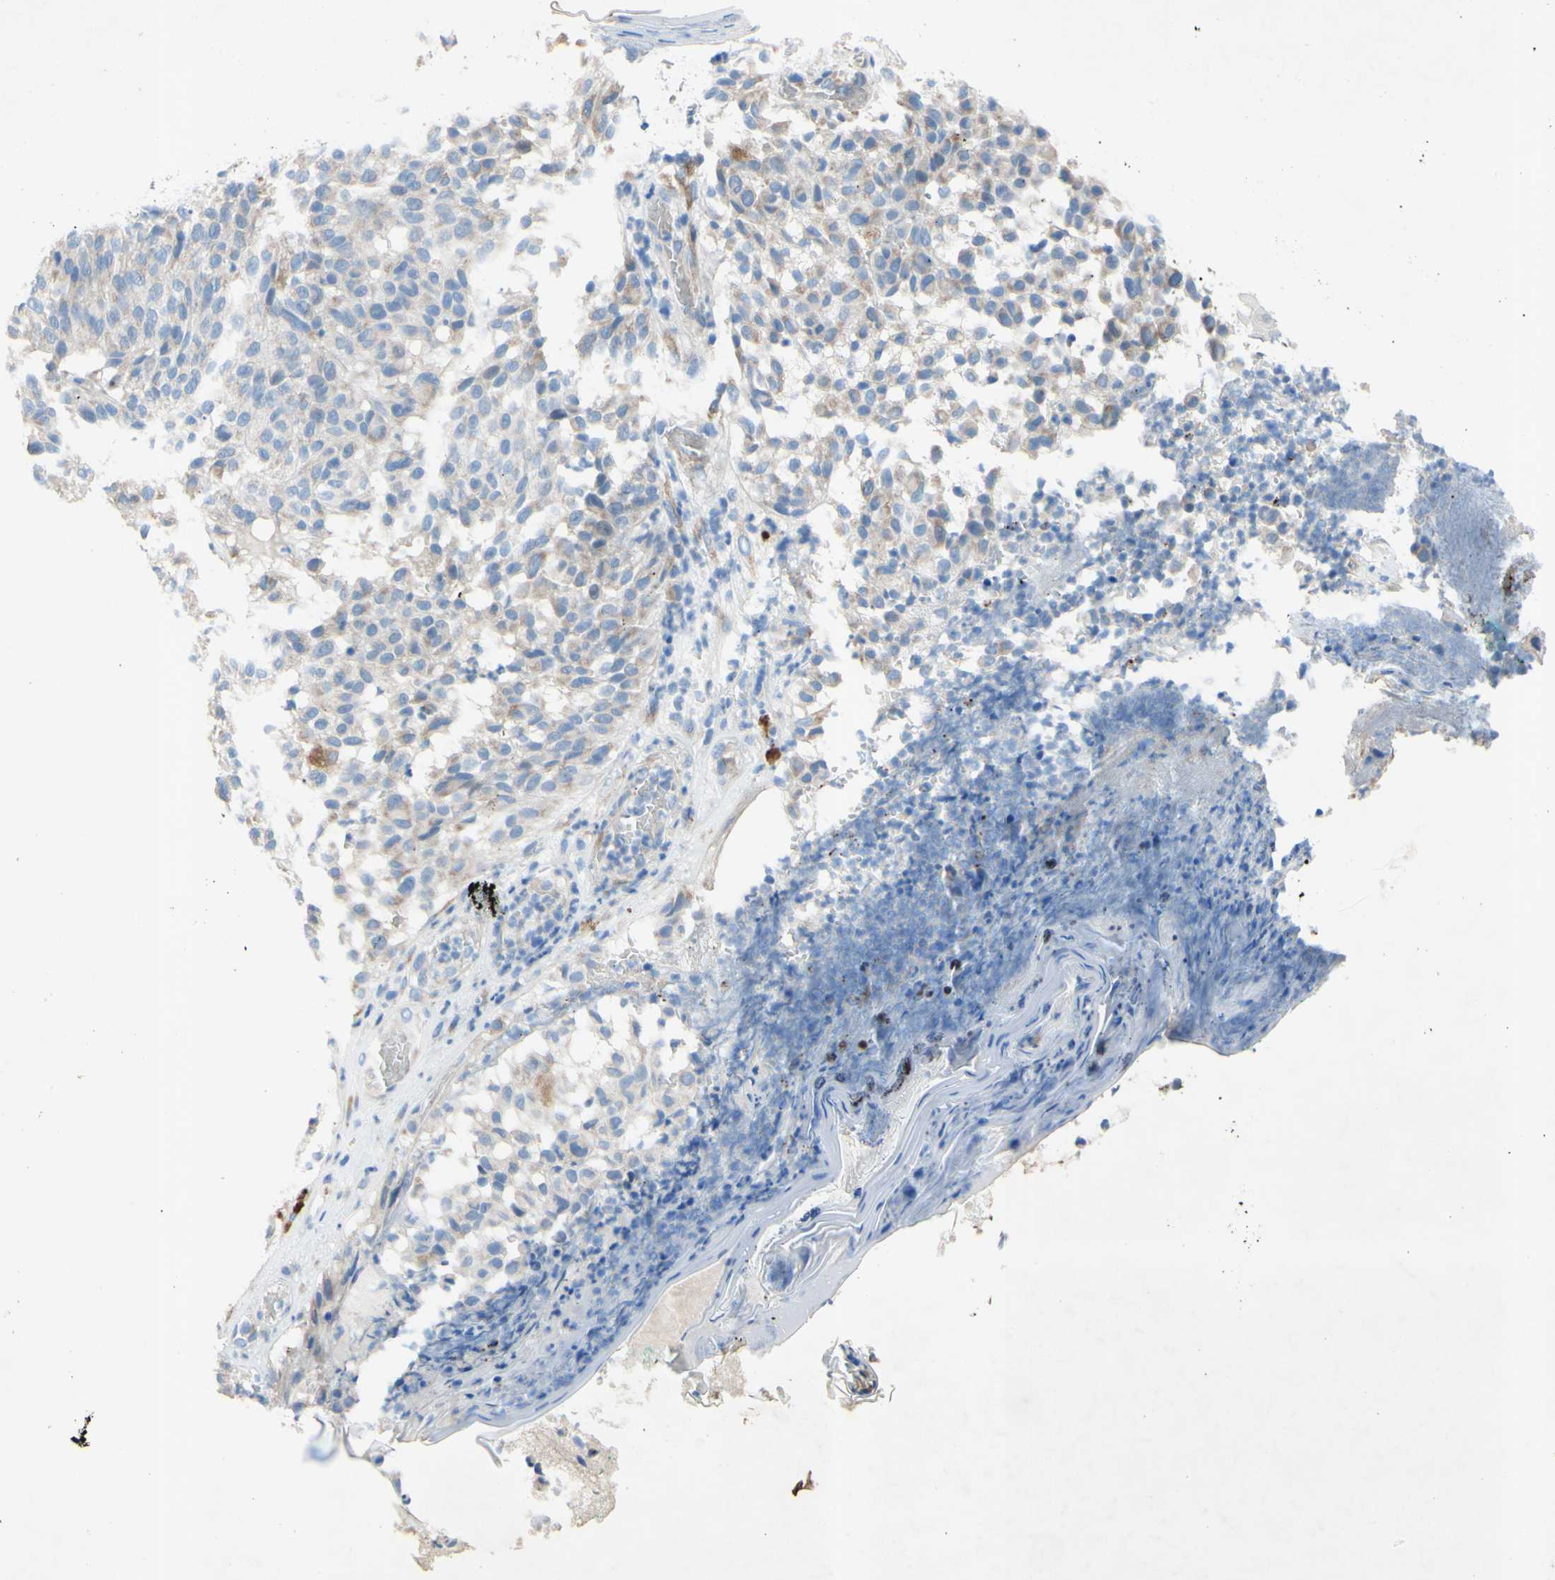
{"staining": {"intensity": "weak", "quantity": "25%-75%", "location": "cytoplasmic/membranous"}, "tissue": "melanoma", "cell_type": "Tumor cells", "image_type": "cancer", "snomed": [{"axis": "morphology", "description": "Malignant melanoma, NOS"}, {"axis": "topography", "description": "Skin"}], "caption": "A brown stain shows weak cytoplasmic/membranous positivity of a protein in malignant melanoma tumor cells.", "gene": "TMIGD2", "patient": {"sex": "female", "age": 46}}